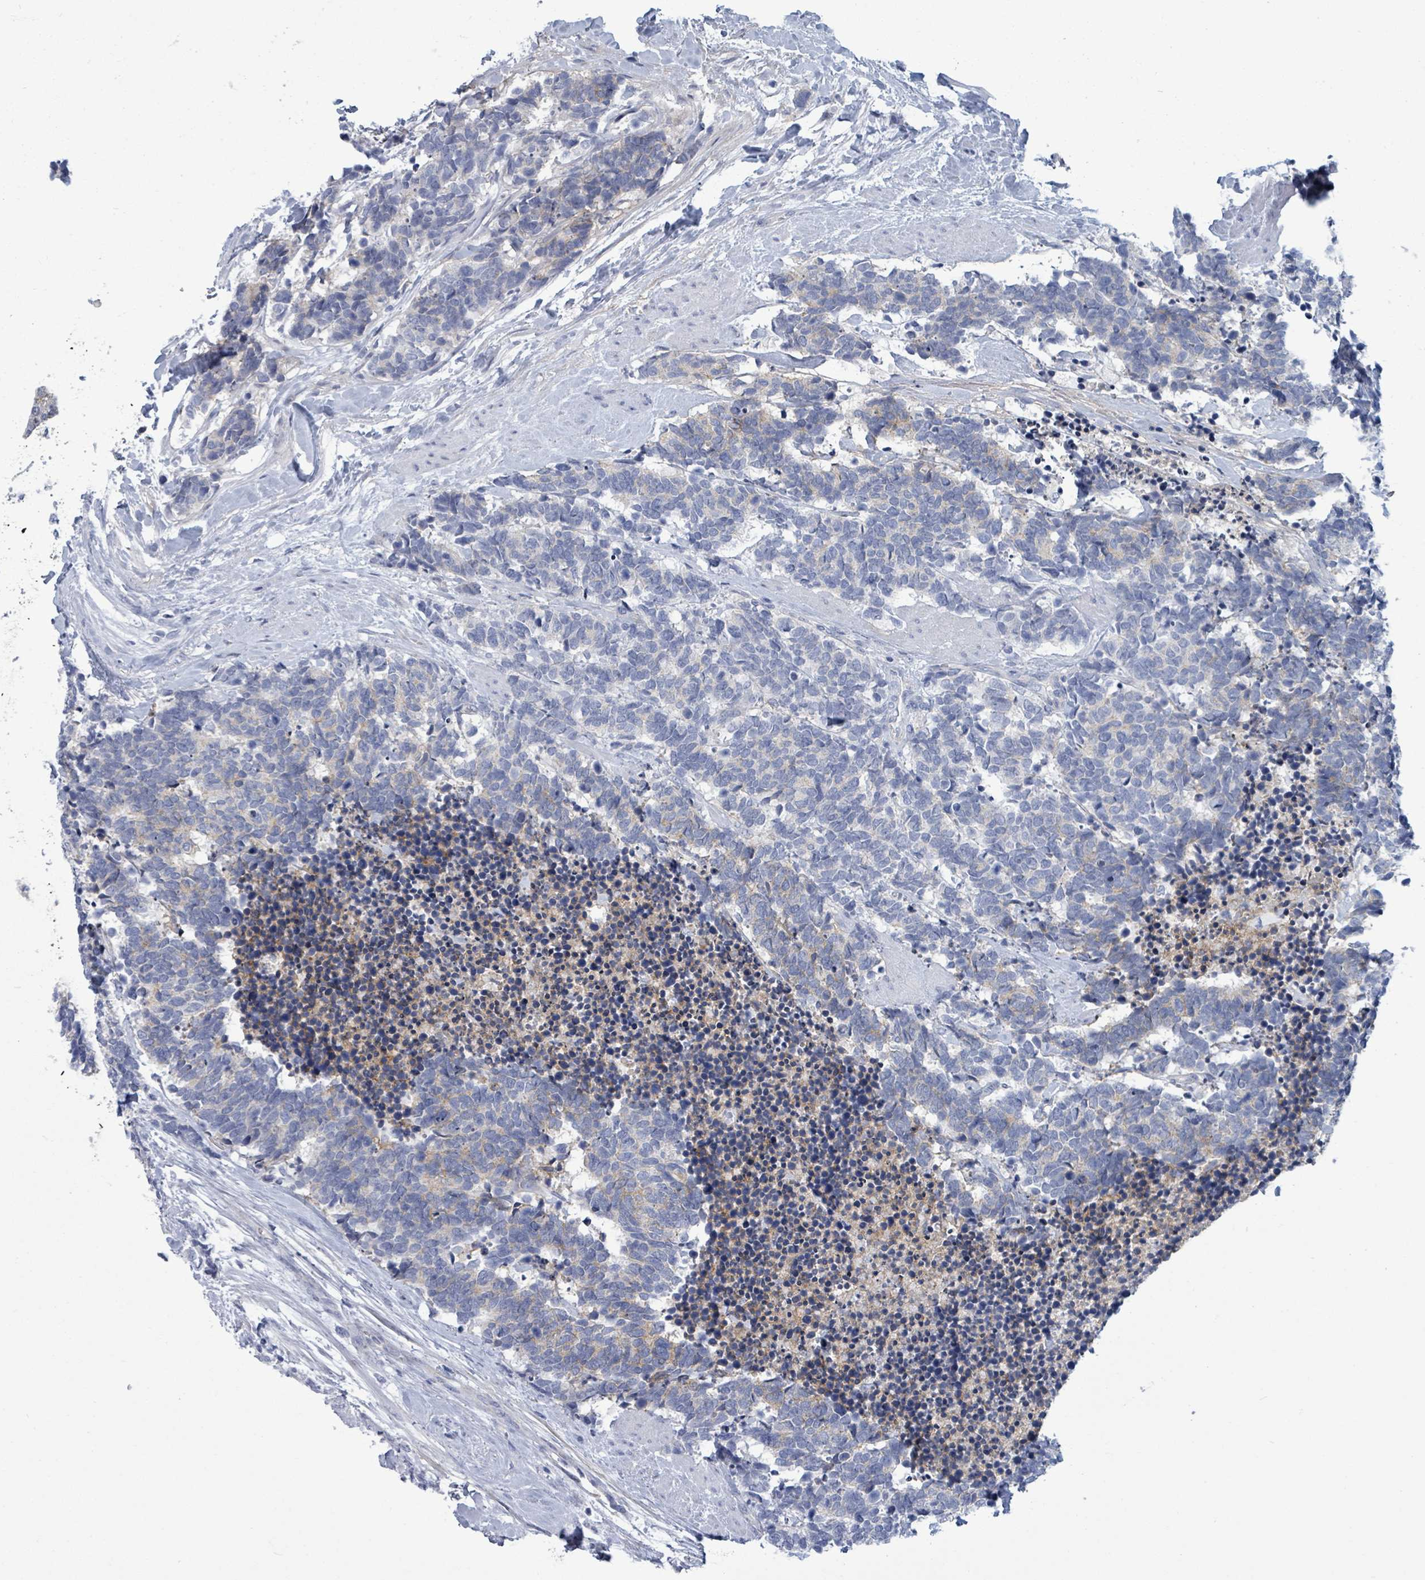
{"staining": {"intensity": "weak", "quantity": "<25%", "location": "cytoplasmic/membranous"}, "tissue": "carcinoid", "cell_type": "Tumor cells", "image_type": "cancer", "snomed": [{"axis": "morphology", "description": "Carcinoma, NOS"}, {"axis": "morphology", "description": "Carcinoid, malignant, NOS"}, {"axis": "topography", "description": "Prostate"}], "caption": "High magnification brightfield microscopy of carcinoid stained with DAB (brown) and counterstained with hematoxylin (blue): tumor cells show no significant expression. (DAB immunohistochemistry with hematoxylin counter stain).", "gene": "BSG", "patient": {"sex": "male", "age": 57}}